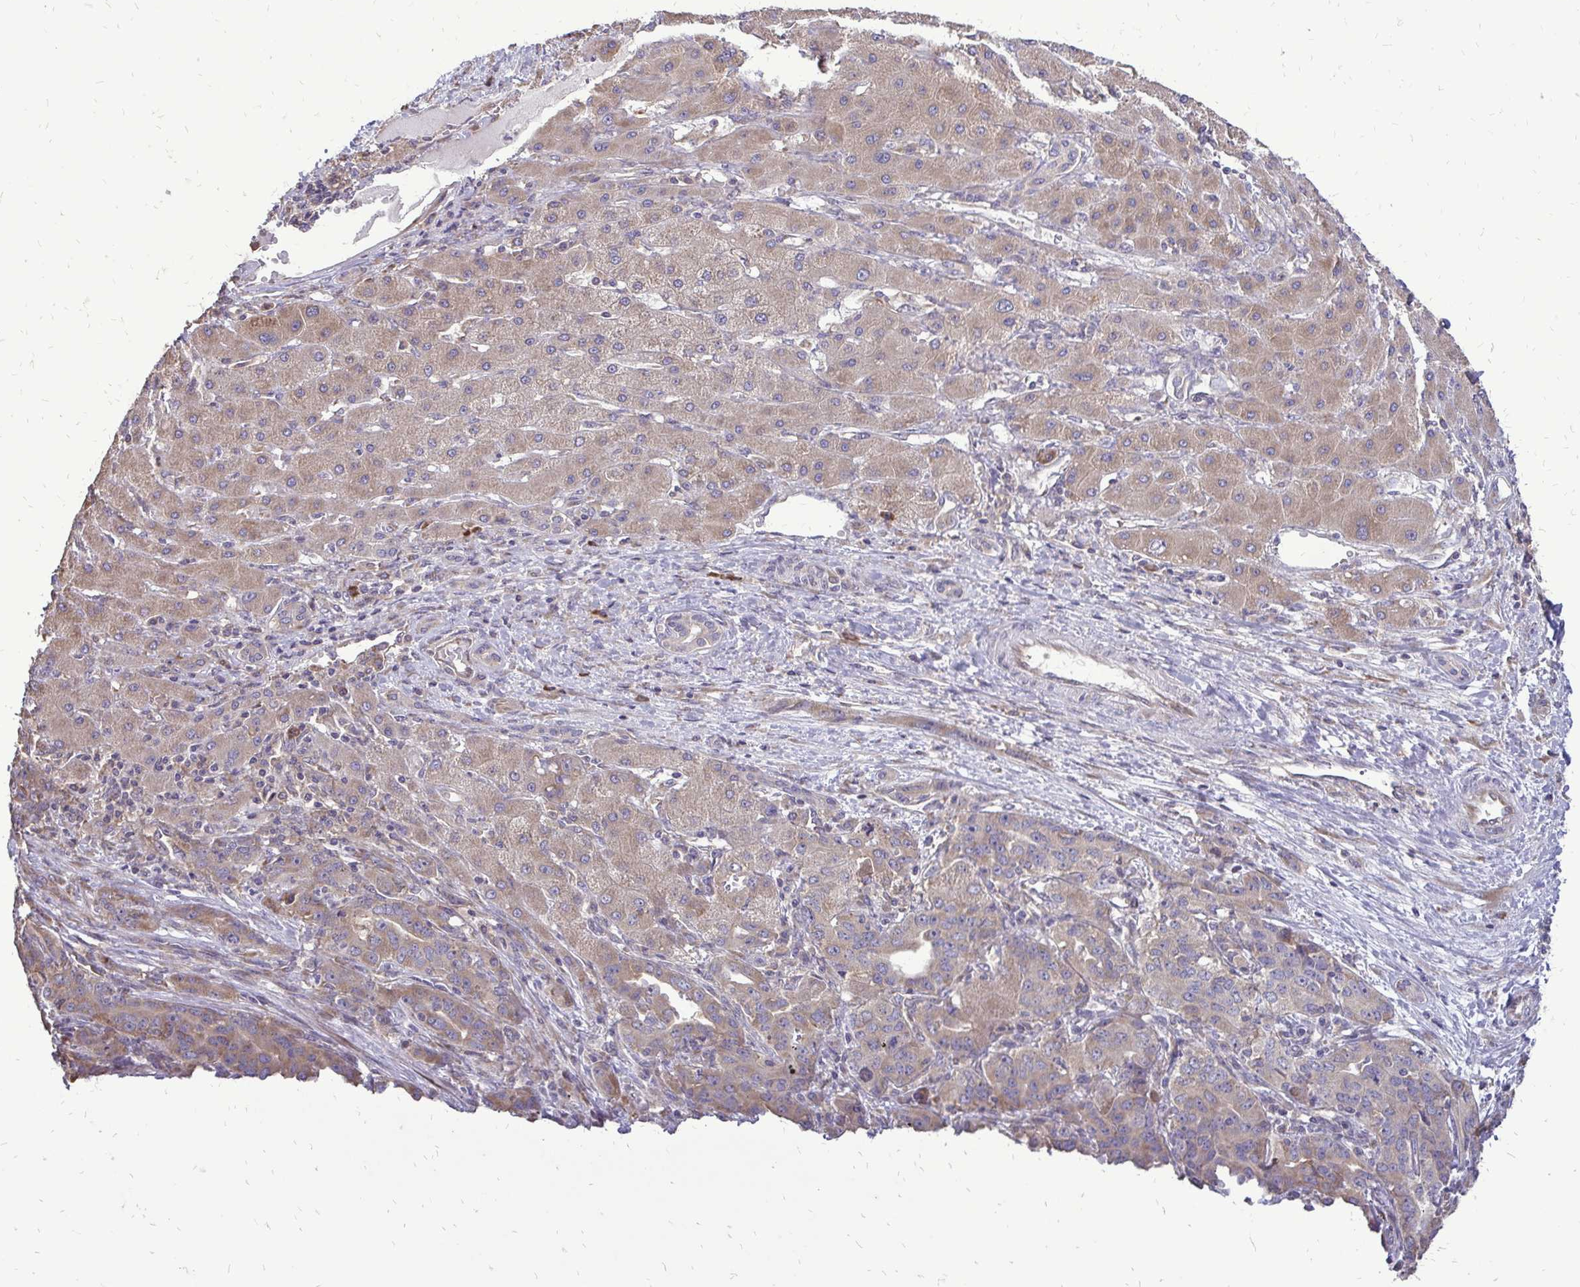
{"staining": {"intensity": "weak", "quantity": ">75%", "location": "cytoplasmic/membranous"}, "tissue": "liver cancer", "cell_type": "Tumor cells", "image_type": "cancer", "snomed": [{"axis": "morphology", "description": "Cholangiocarcinoma"}, {"axis": "topography", "description": "Liver"}], "caption": "This micrograph shows immunohistochemistry staining of human cholangiocarcinoma (liver), with low weak cytoplasmic/membranous expression in approximately >75% of tumor cells.", "gene": "RPS3", "patient": {"sex": "male", "age": 59}}